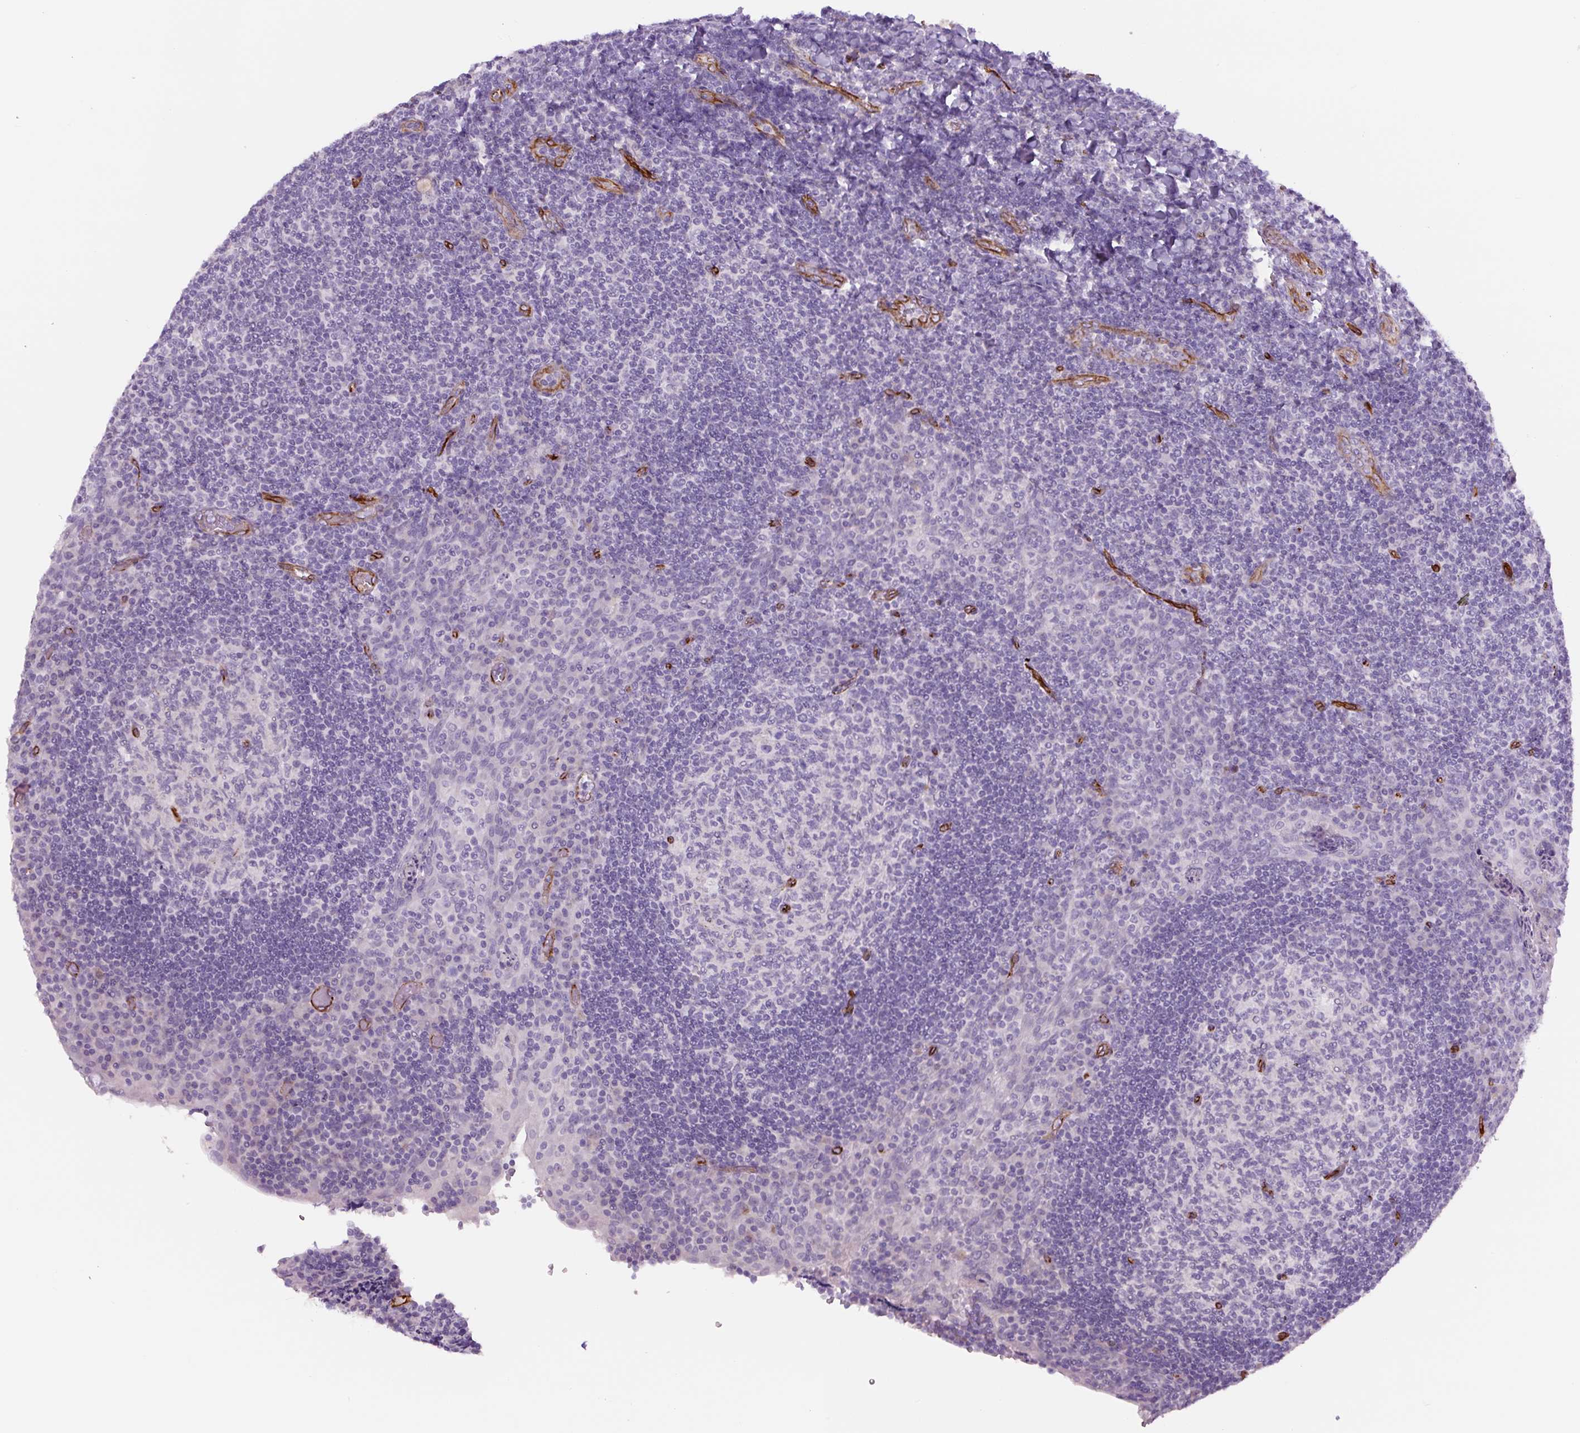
{"staining": {"intensity": "negative", "quantity": "none", "location": "none"}, "tissue": "tonsil", "cell_type": "Germinal center cells", "image_type": "normal", "snomed": [{"axis": "morphology", "description": "Normal tissue, NOS"}, {"axis": "topography", "description": "Tonsil"}], "caption": "Germinal center cells are negative for protein expression in normal human tonsil. (Stains: DAB immunohistochemistry with hematoxylin counter stain, Microscopy: brightfield microscopy at high magnification).", "gene": "NES", "patient": {"sex": "male", "age": 17}}